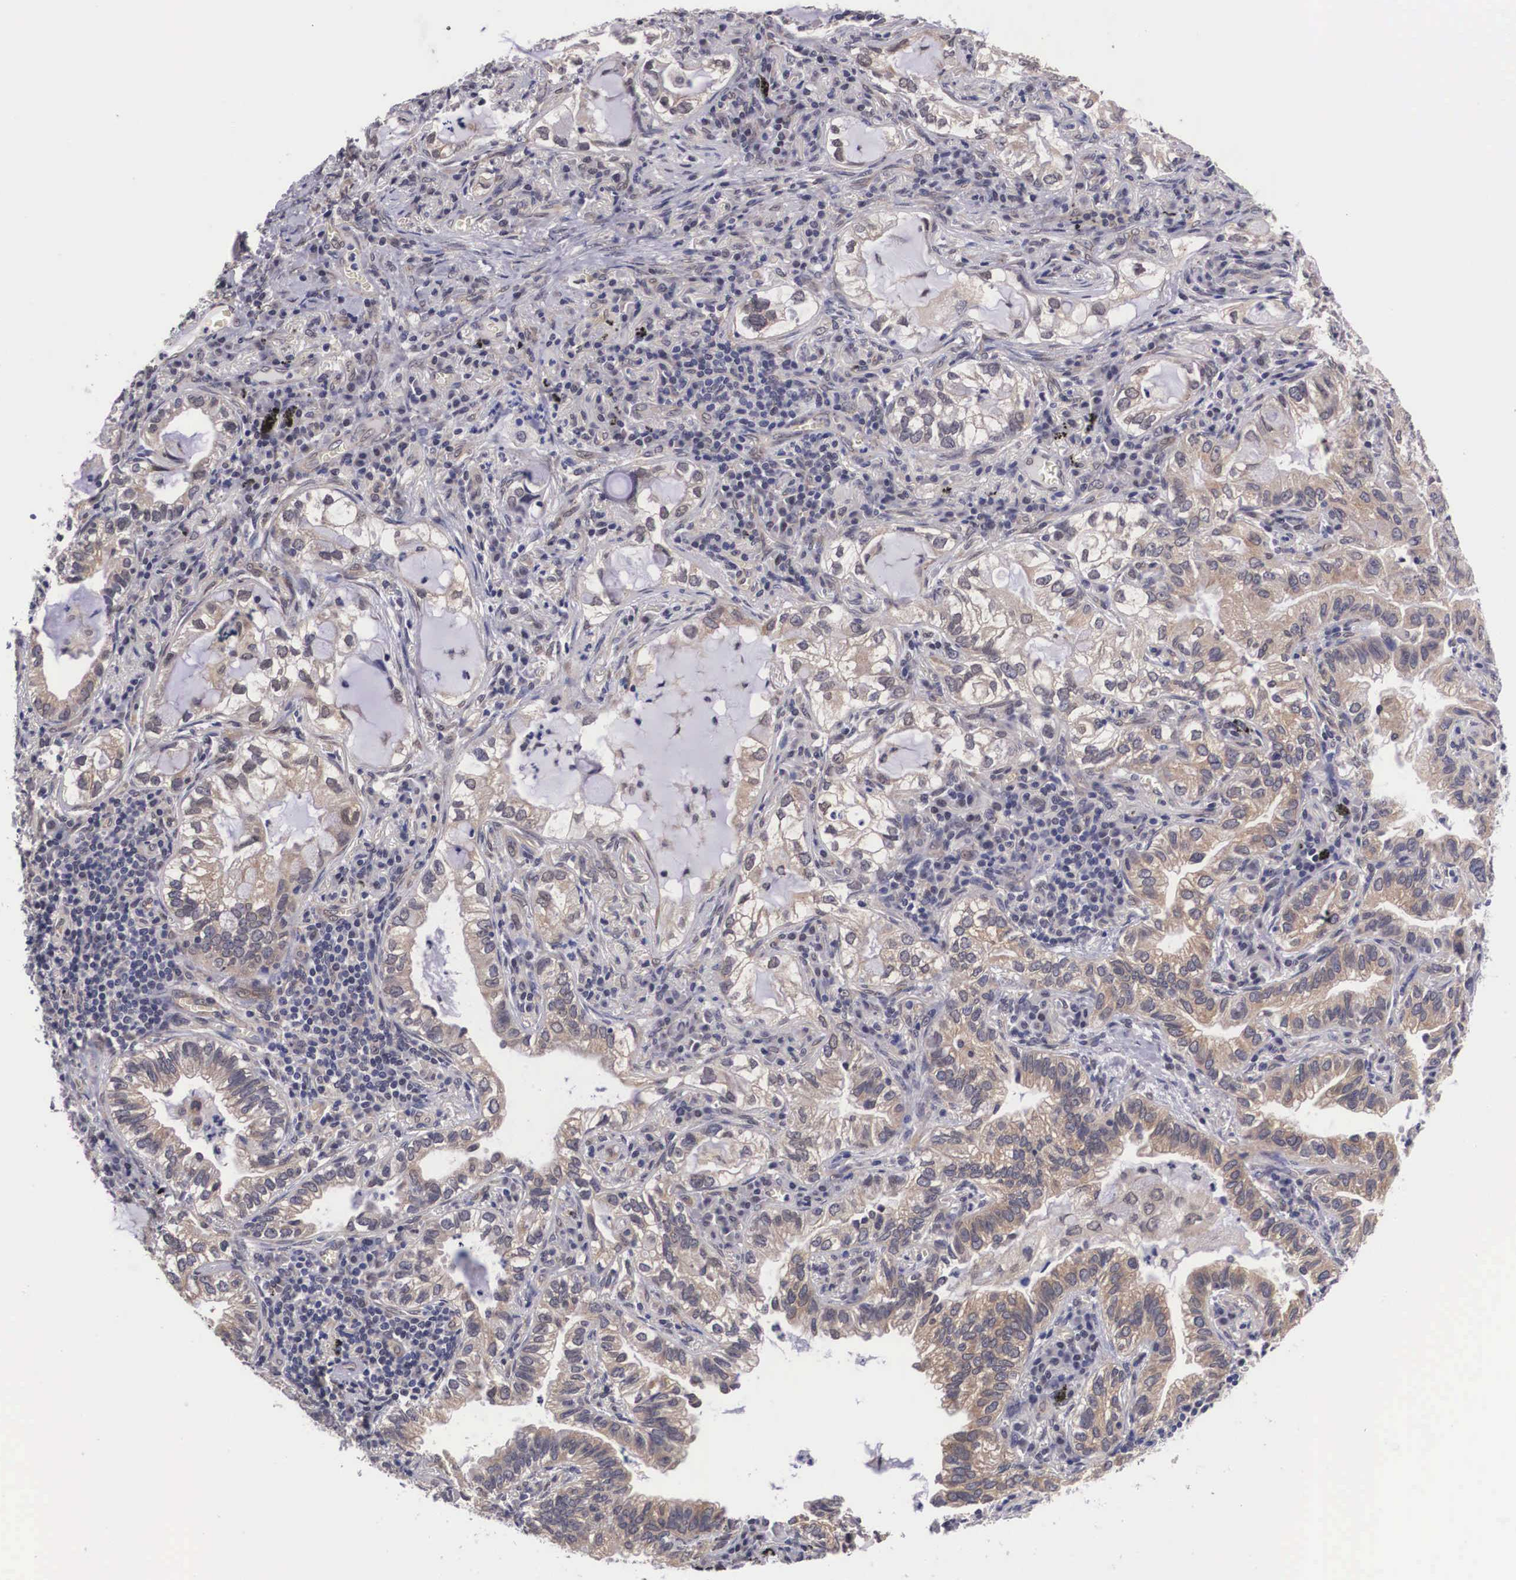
{"staining": {"intensity": "moderate", "quantity": "25%-75%", "location": "cytoplasmic/membranous"}, "tissue": "lung cancer", "cell_type": "Tumor cells", "image_type": "cancer", "snomed": [{"axis": "morphology", "description": "Adenocarcinoma, NOS"}, {"axis": "topography", "description": "Lung"}], "caption": "High-power microscopy captured an immunohistochemistry (IHC) photomicrograph of adenocarcinoma (lung), revealing moderate cytoplasmic/membranous staining in about 25%-75% of tumor cells.", "gene": "OTX2", "patient": {"sex": "female", "age": 50}}